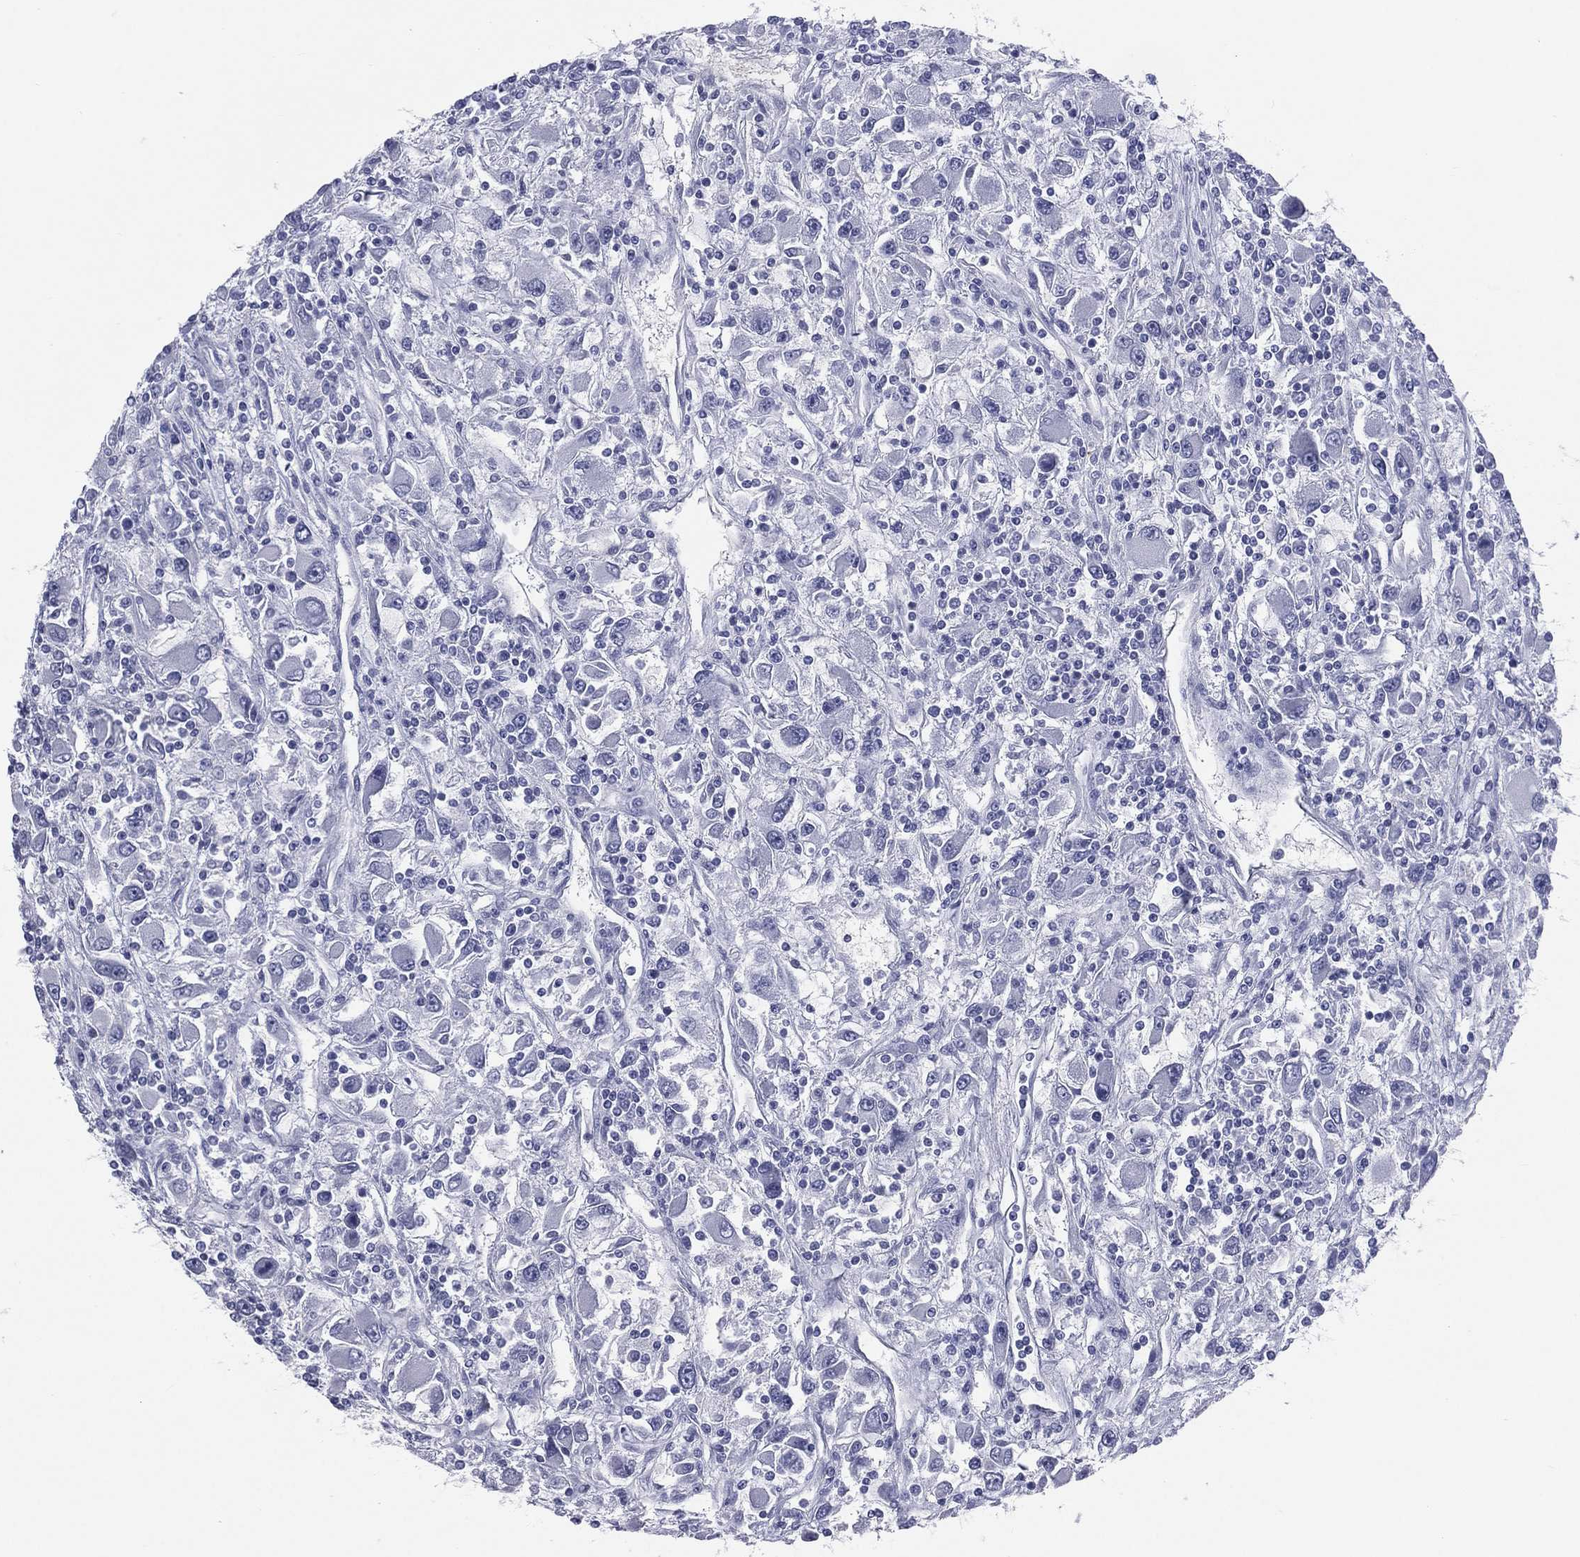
{"staining": {"intensity": "negative", "quantity": "none", "location": "none"}, "tissue": "renal cancer", "cell_type": "Tumor cells", "image_type": "cancer", "snomed": [{"axis": "morphology", "description": "Adenocarcinoma, NOS"}, {"axis": "topography", "description": "Kidney"}], "caption": "This is a micrograph of immunohistochemistry staining of renal cancer, which shows no positivity in tumor cells.", "gene": "MLN", "patient": {"sex": "female", "age": 67}}